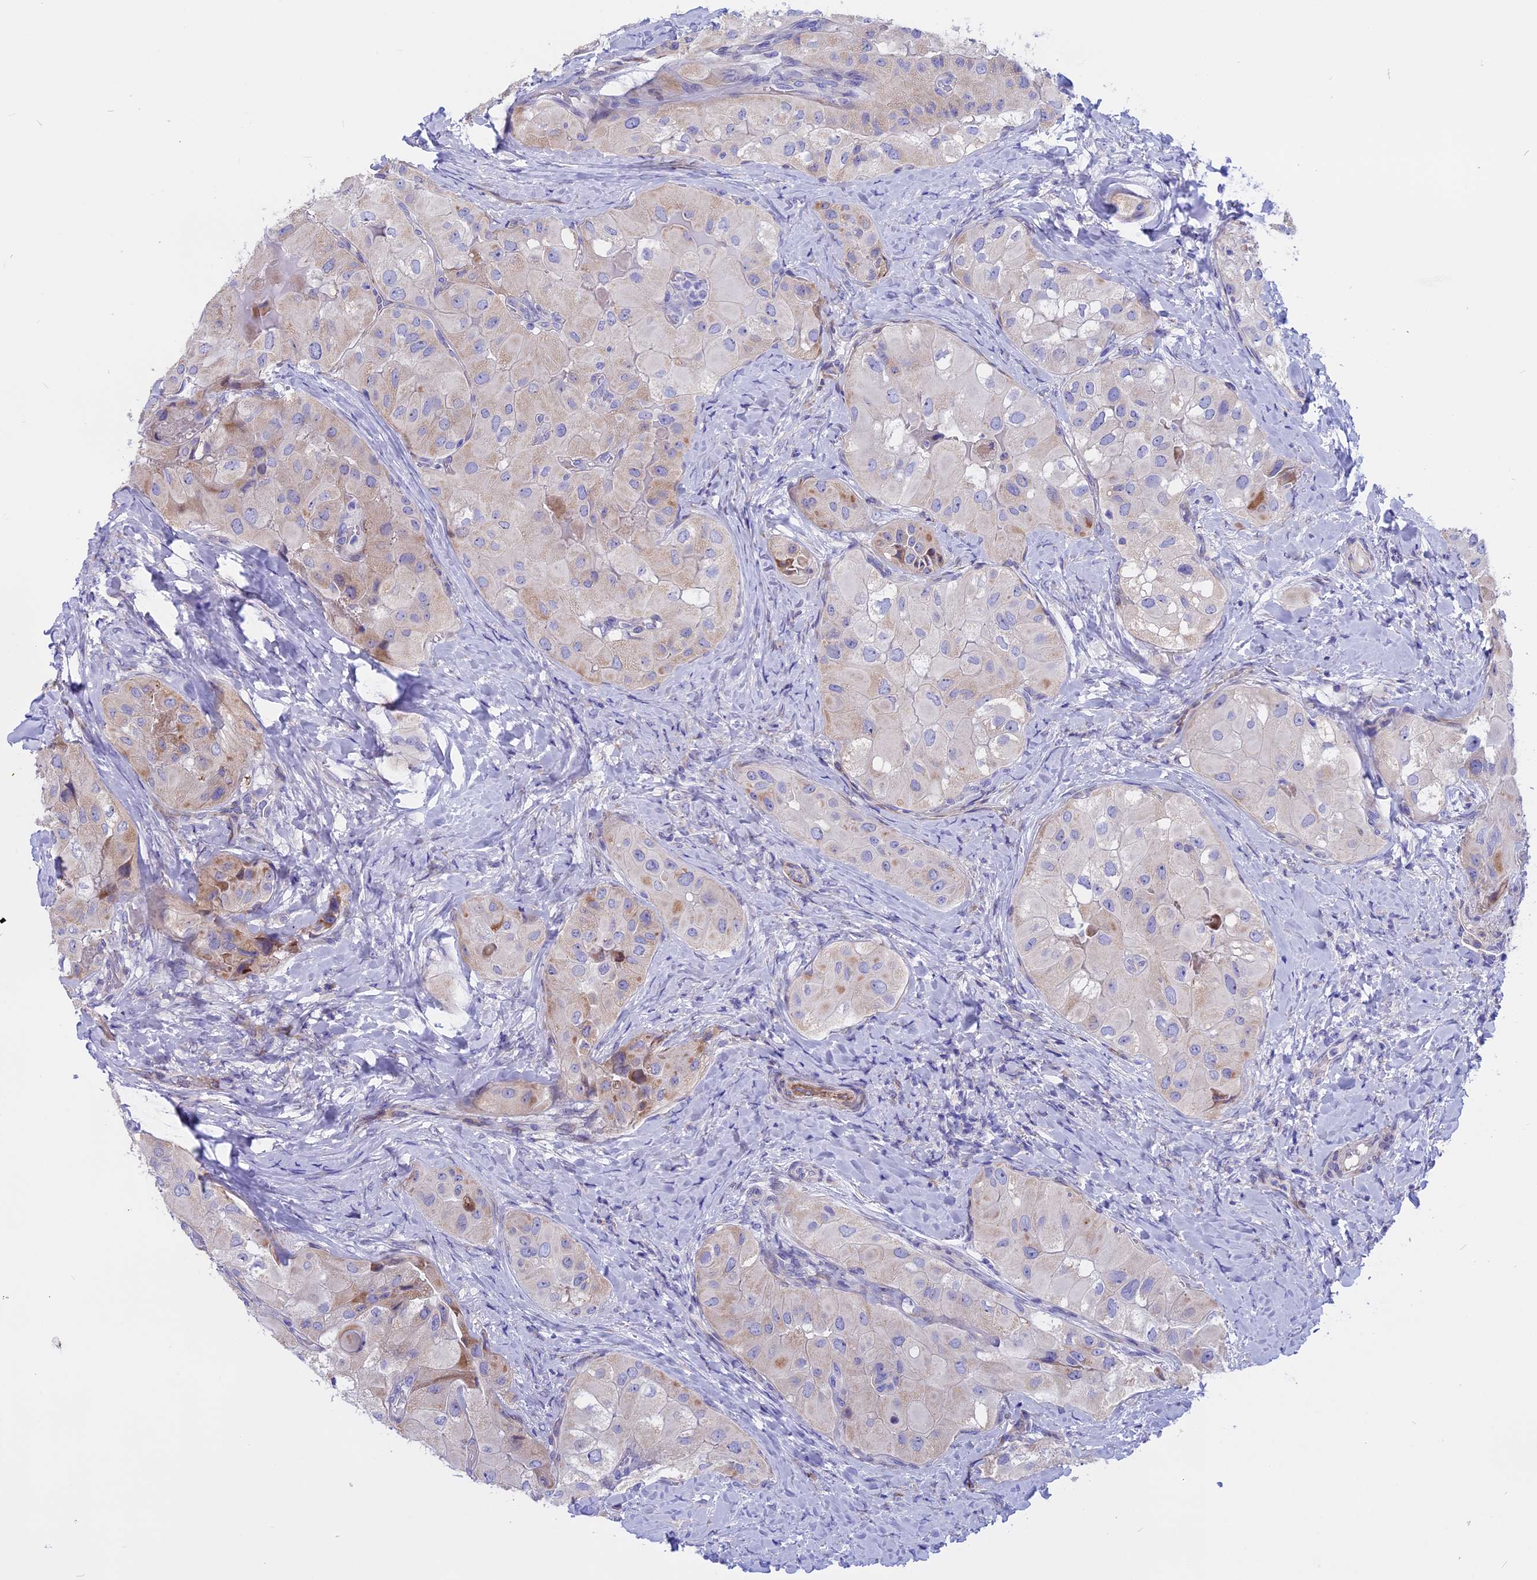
{"staining": {"intensity": "moderate", "quantity": "<25%", "location": "cytoplasmic/membranous"}, "tissue": "thyroid cancer", "cell_type": "Tumor cells", "image_type": "cancer", "snomed": [{"axis": "morphology", "description": "Normal tissue, NOS"}, {"axis": "morphology", "description": "Papillary adenocarcinoma, NOS"}, {"axis": "topography", "description": "Thyroid gland"}], "caption": "Papillary adenocarcinoma (thyroid) tissue reveals moderate cytoplasmic/membranous positivity in about <25% of tumor cells", "gene": "TMEM138", "patient": {"sex": "female", "age": 59}}